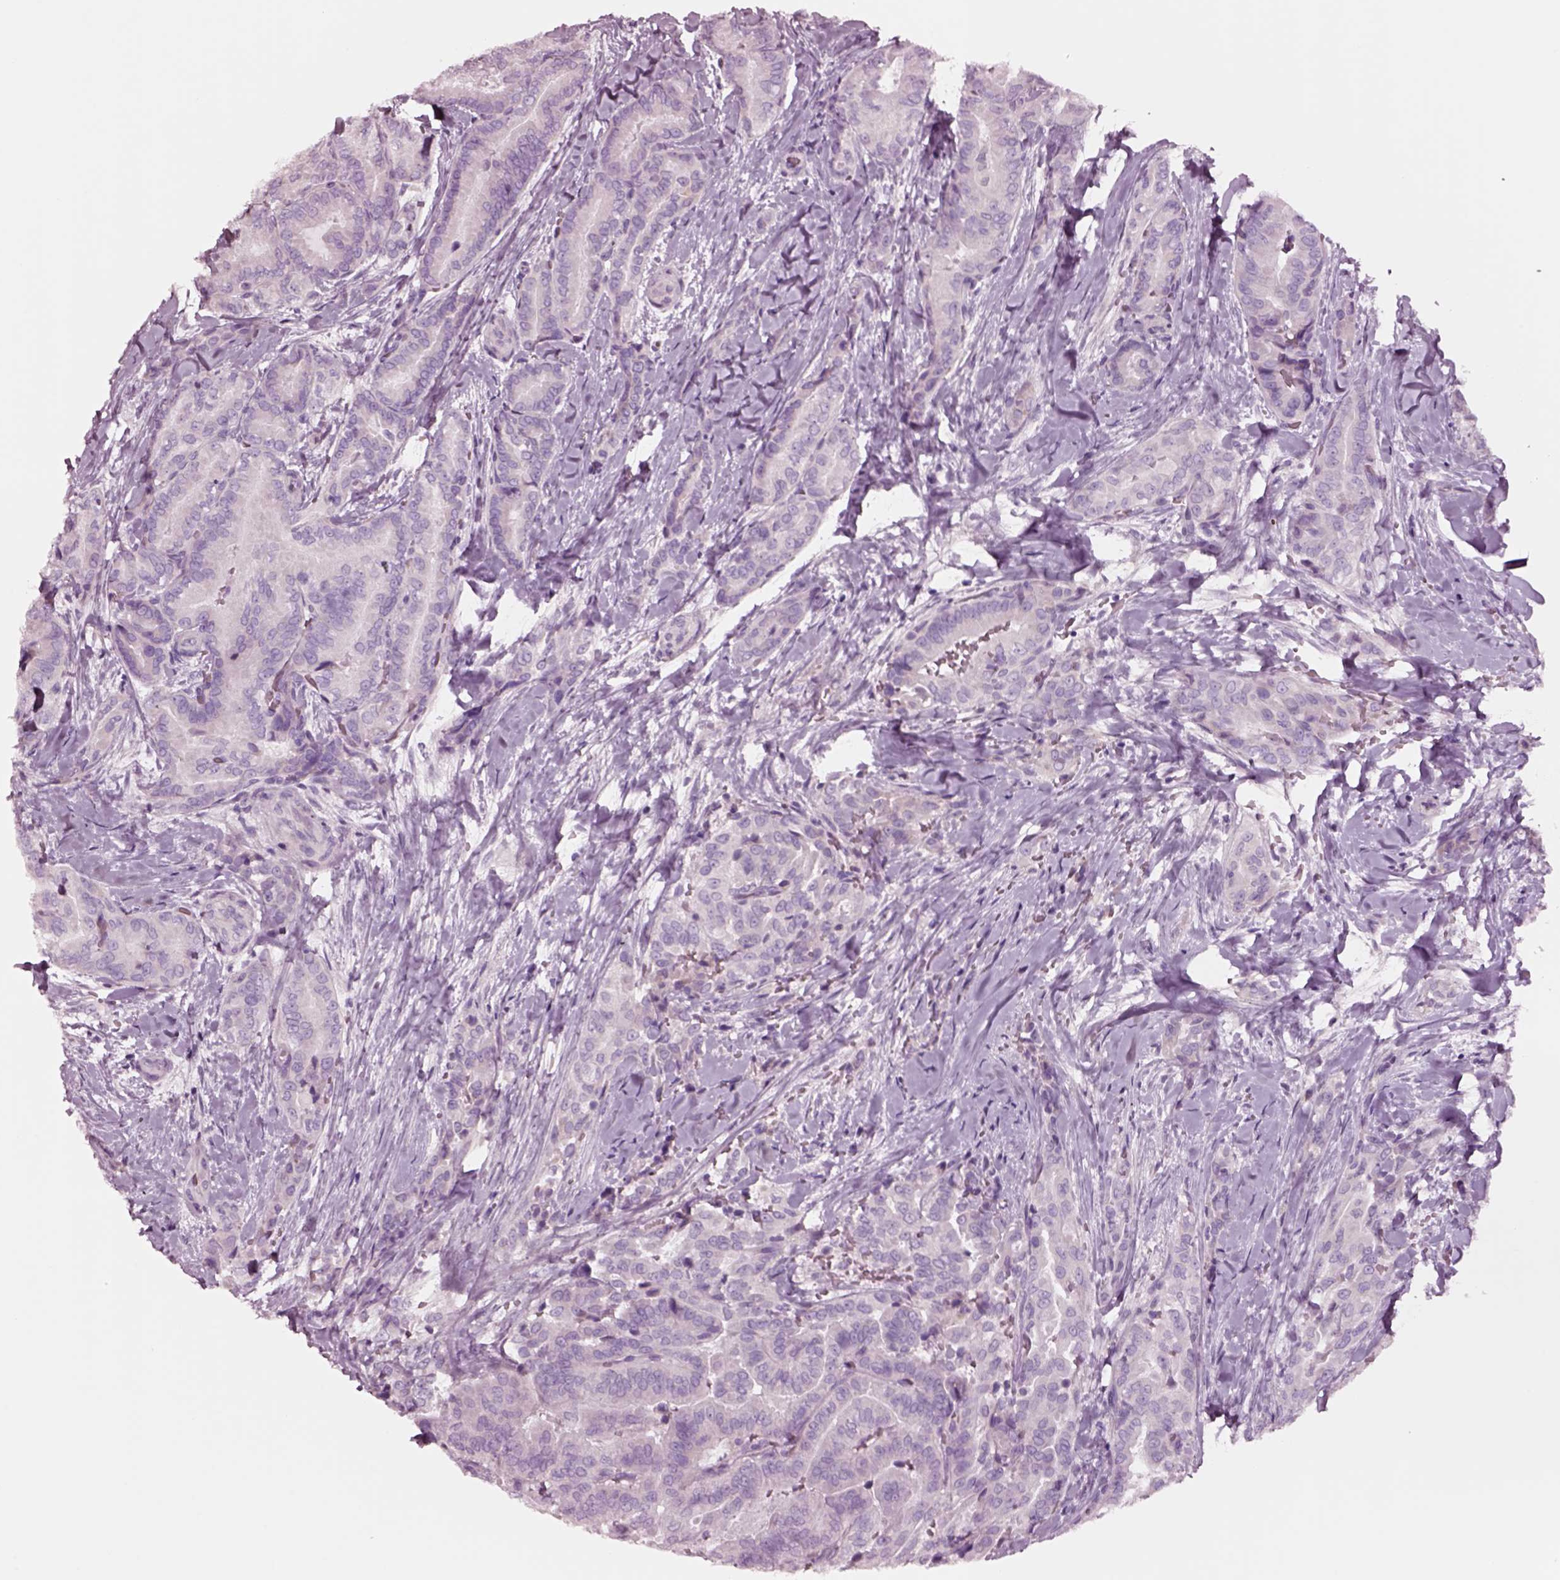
{"staining": {"intensity": "negative", "quantity": "none", "location": "none"}, "tissue": "thyroid cancer", "cell_type": "Tumor cells", "image_type": "cancer", "snomed": [{"axis": "morphology", "description": "Papillary adenocarcinoma, NOS"}, {"axis": "topography", "description": "Thyroid gland"}], "caption": "An immunohistochemistry photomicrograph of thyroid cancer (papillary adenocarcinoma) is shown. There is no staining in tumor cells of thyroid cancer (papillary adenocarcinoma).", "gene": "NMRK2", "patient": {"sex": "male", "age": 61}}